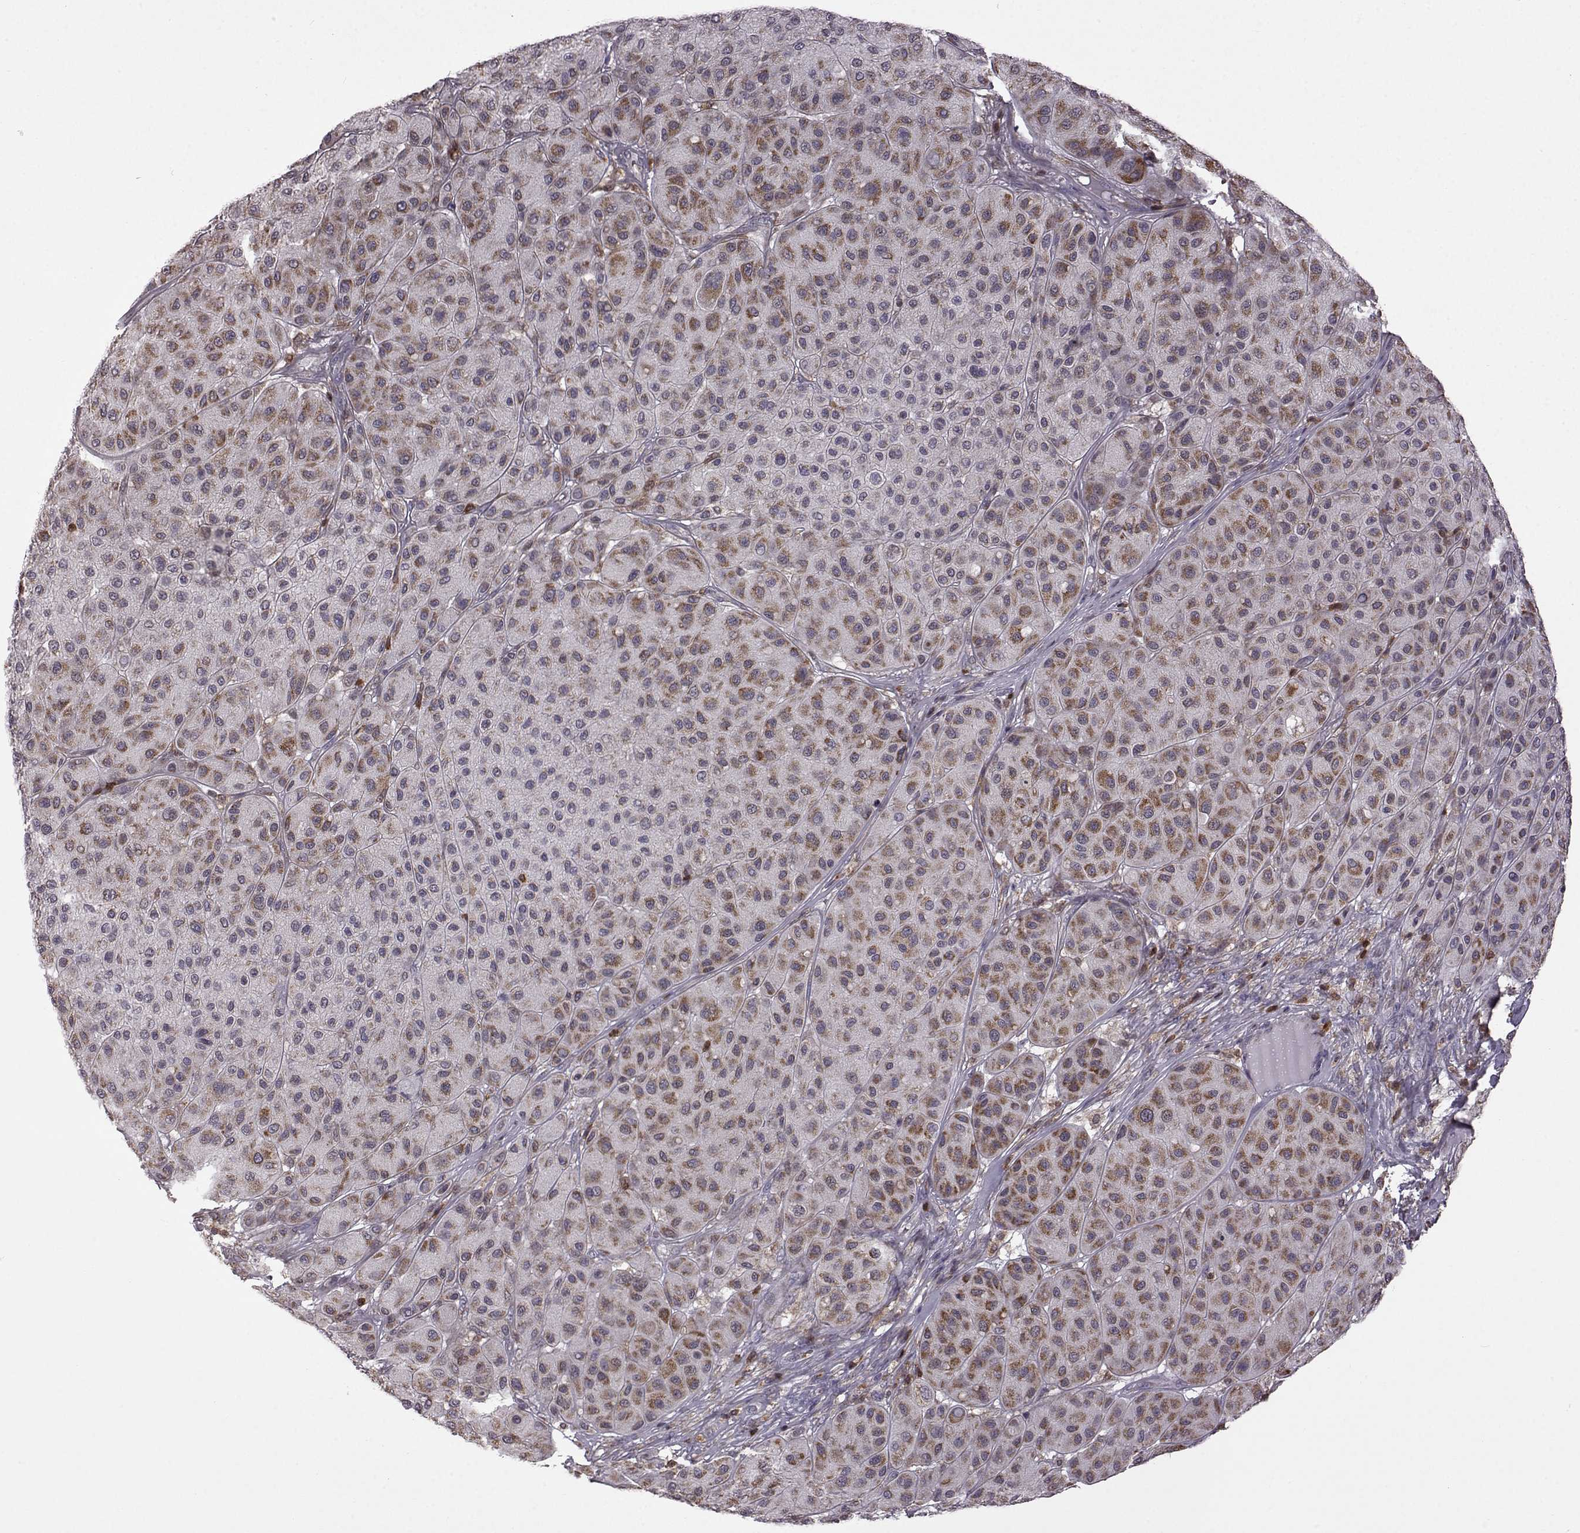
{"staining": {"intensity": "strong", "quantity": "25%-75%", "location": "cytoplasmic/membranous"}, "tissue": "melanoma", "cell_type": "Tumor cells", "image_type": "cancer", "snomed": [{"axis": "morphology", "description": "Malignant melanoma, Metastatic site"}, {"axis": "topography", "description": "Smooth muscle"}], "caption": "Tumor cells display high levels of strong cytoplasmic/membranous staining in about 25%-75% of cells in human malignant melanoma (metastatic site).", "gene": "DOK2", "patient": {"sex": "male", "age": 41}}